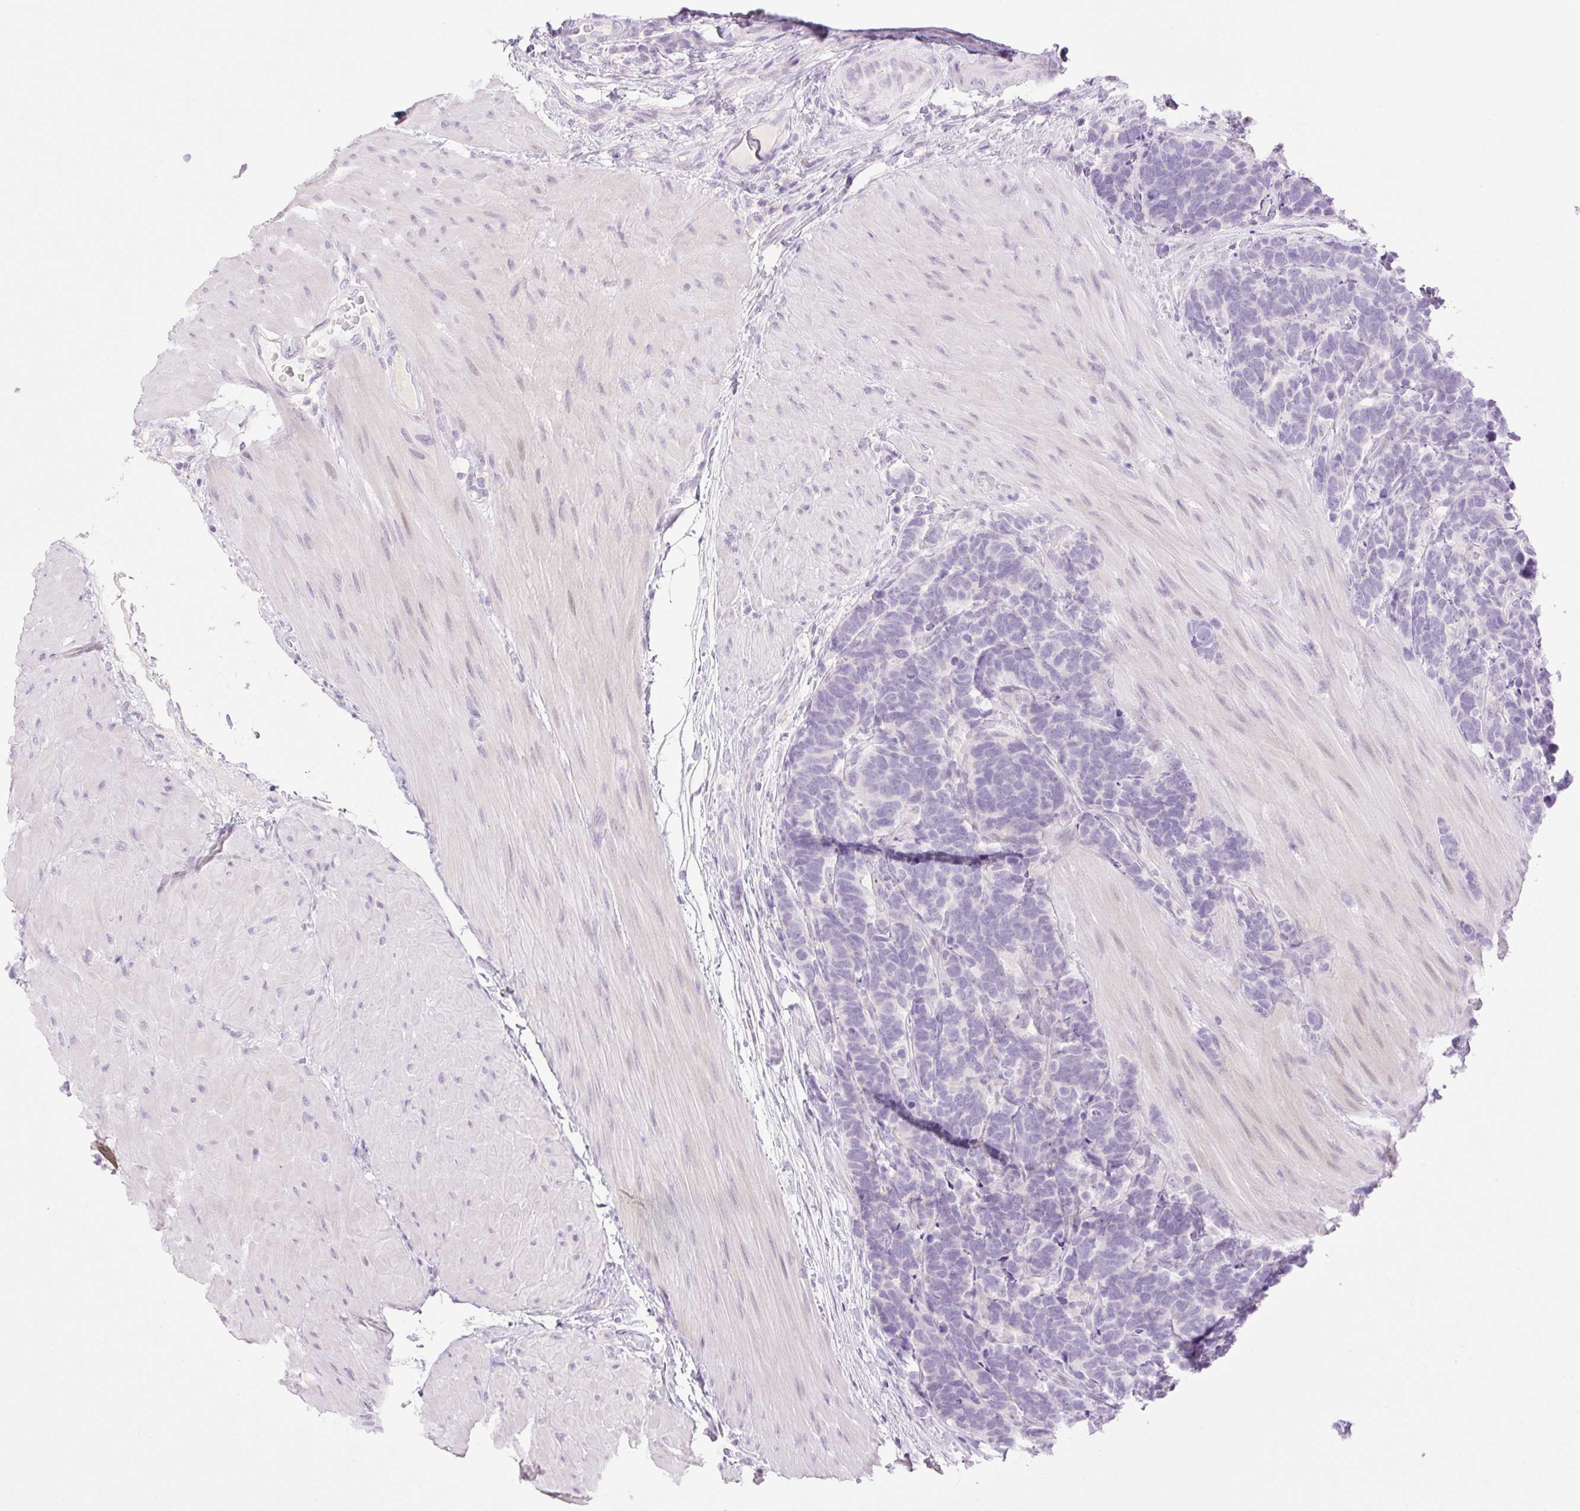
{"staining": {"intensity": "negative", "quantity": "none", "location": "none"}, "tissue": "carcinoid", "cell_type": "Tumor cells", "image_type": "cancer", "snomed": [{"axis": "morphology", "description": "Carcinoma, NOS"}, {"axis": "morphology", "description": "Carcinoid, malignant, NOS"}, {"axis": "topography", "description": "Urinary bladder"}], "caption": "DAB (3,3'-diaminobenzidine) immunohistochemical staining of human carcinoid (malignant) shows no significant positivity in tumor cells.", "gene": "TBX15", "patient": {"sex": "male", "age": 57}}